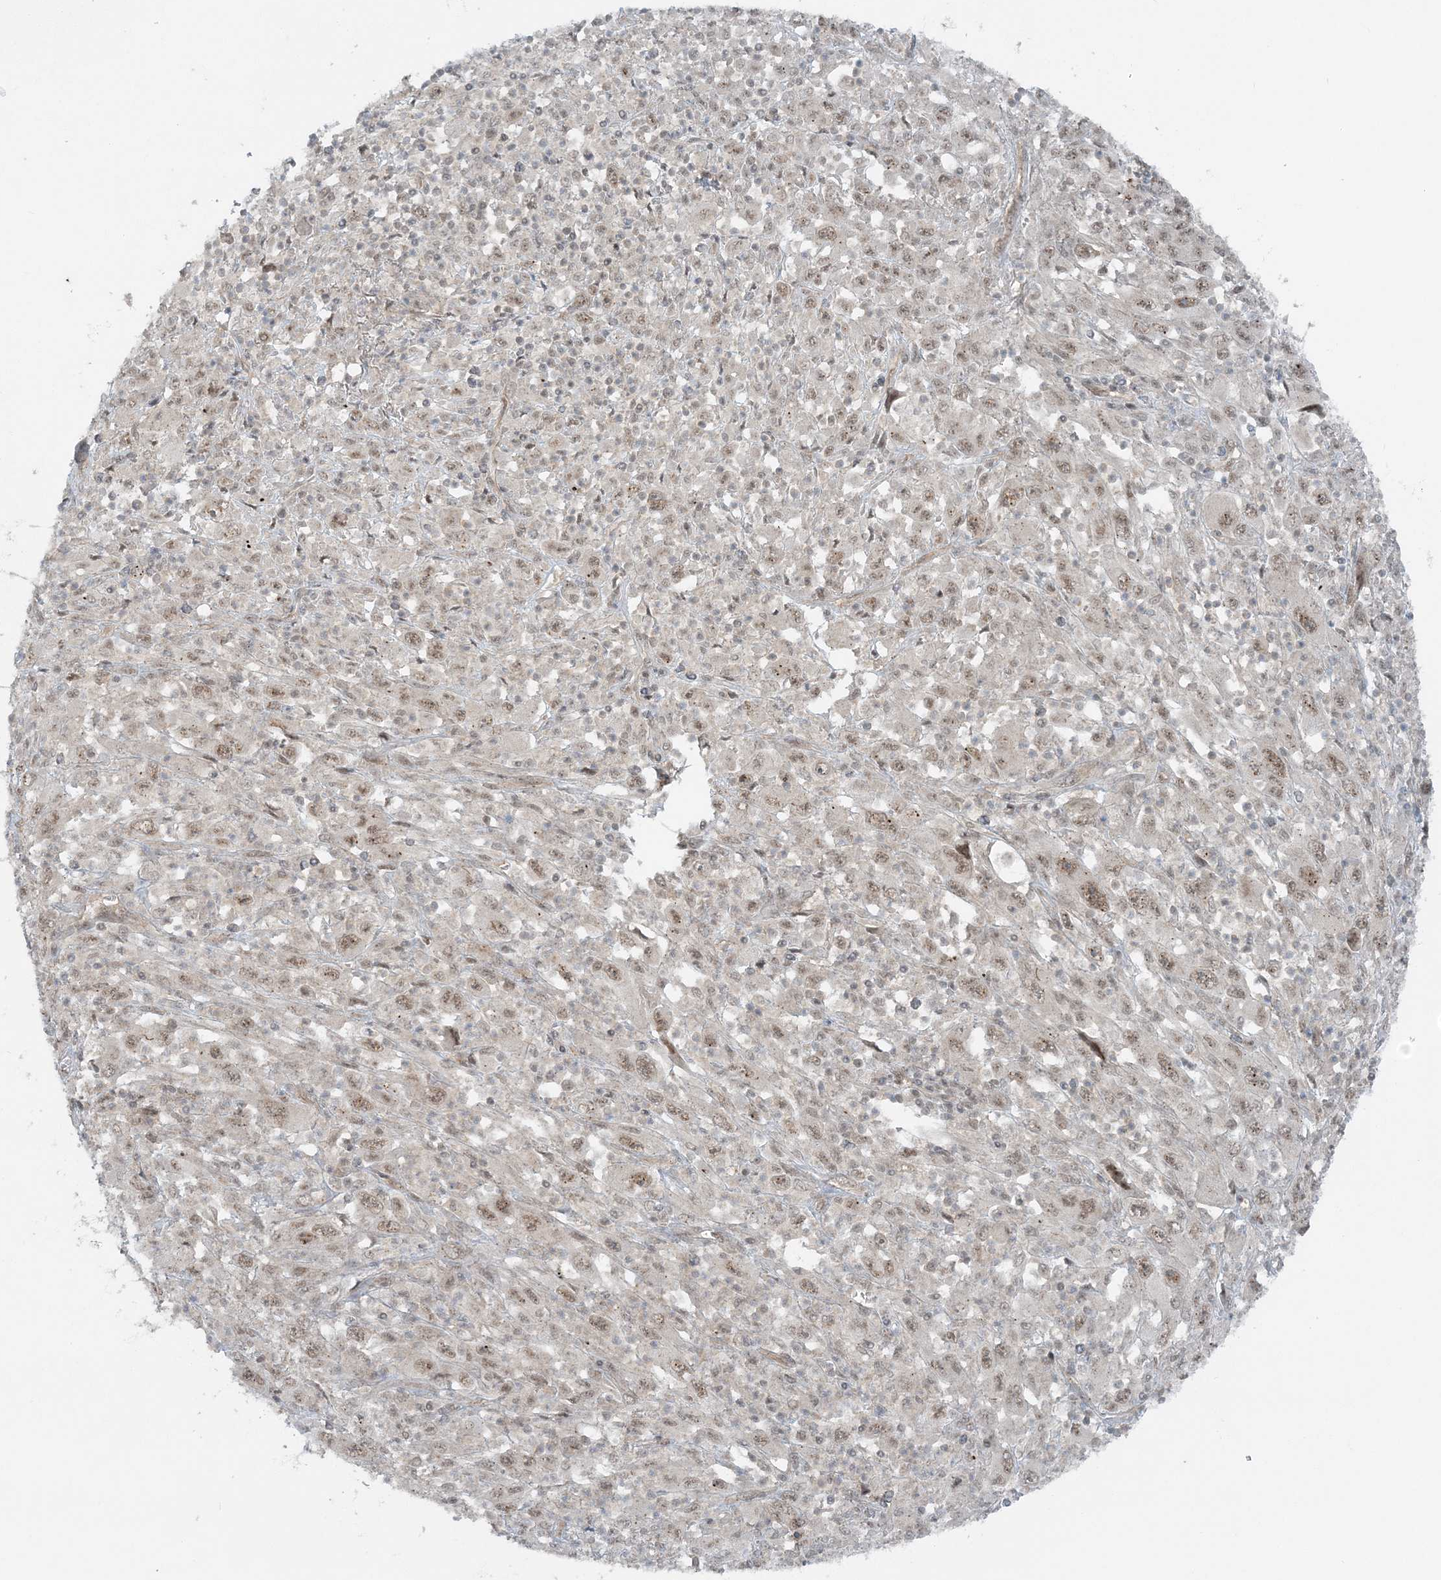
{"staining": {"intensity": "moderate", "quantity": ">75%", "location": "nuclear"}, "tissue": "melanoma", "cell_type": "Tumor cells", "image_type": "cancer", "snomed": [{"axis": "morphology", "description": "Malignant melanoma, Metastatic site"}, {"axis": "topography", "description": "Skin"}], "caption": "IHC (DAB) staining of human malignant melanoma (metastatic site) shows moderate nuclear protein staining in about >75% of tumor cells. (DAB (3,3'-diaminobenzidine) IHC, brown staining for protein, blue staining for nuclei).", "gene": "ATP11A", "patient": {"sex": "female", "age": 56}}